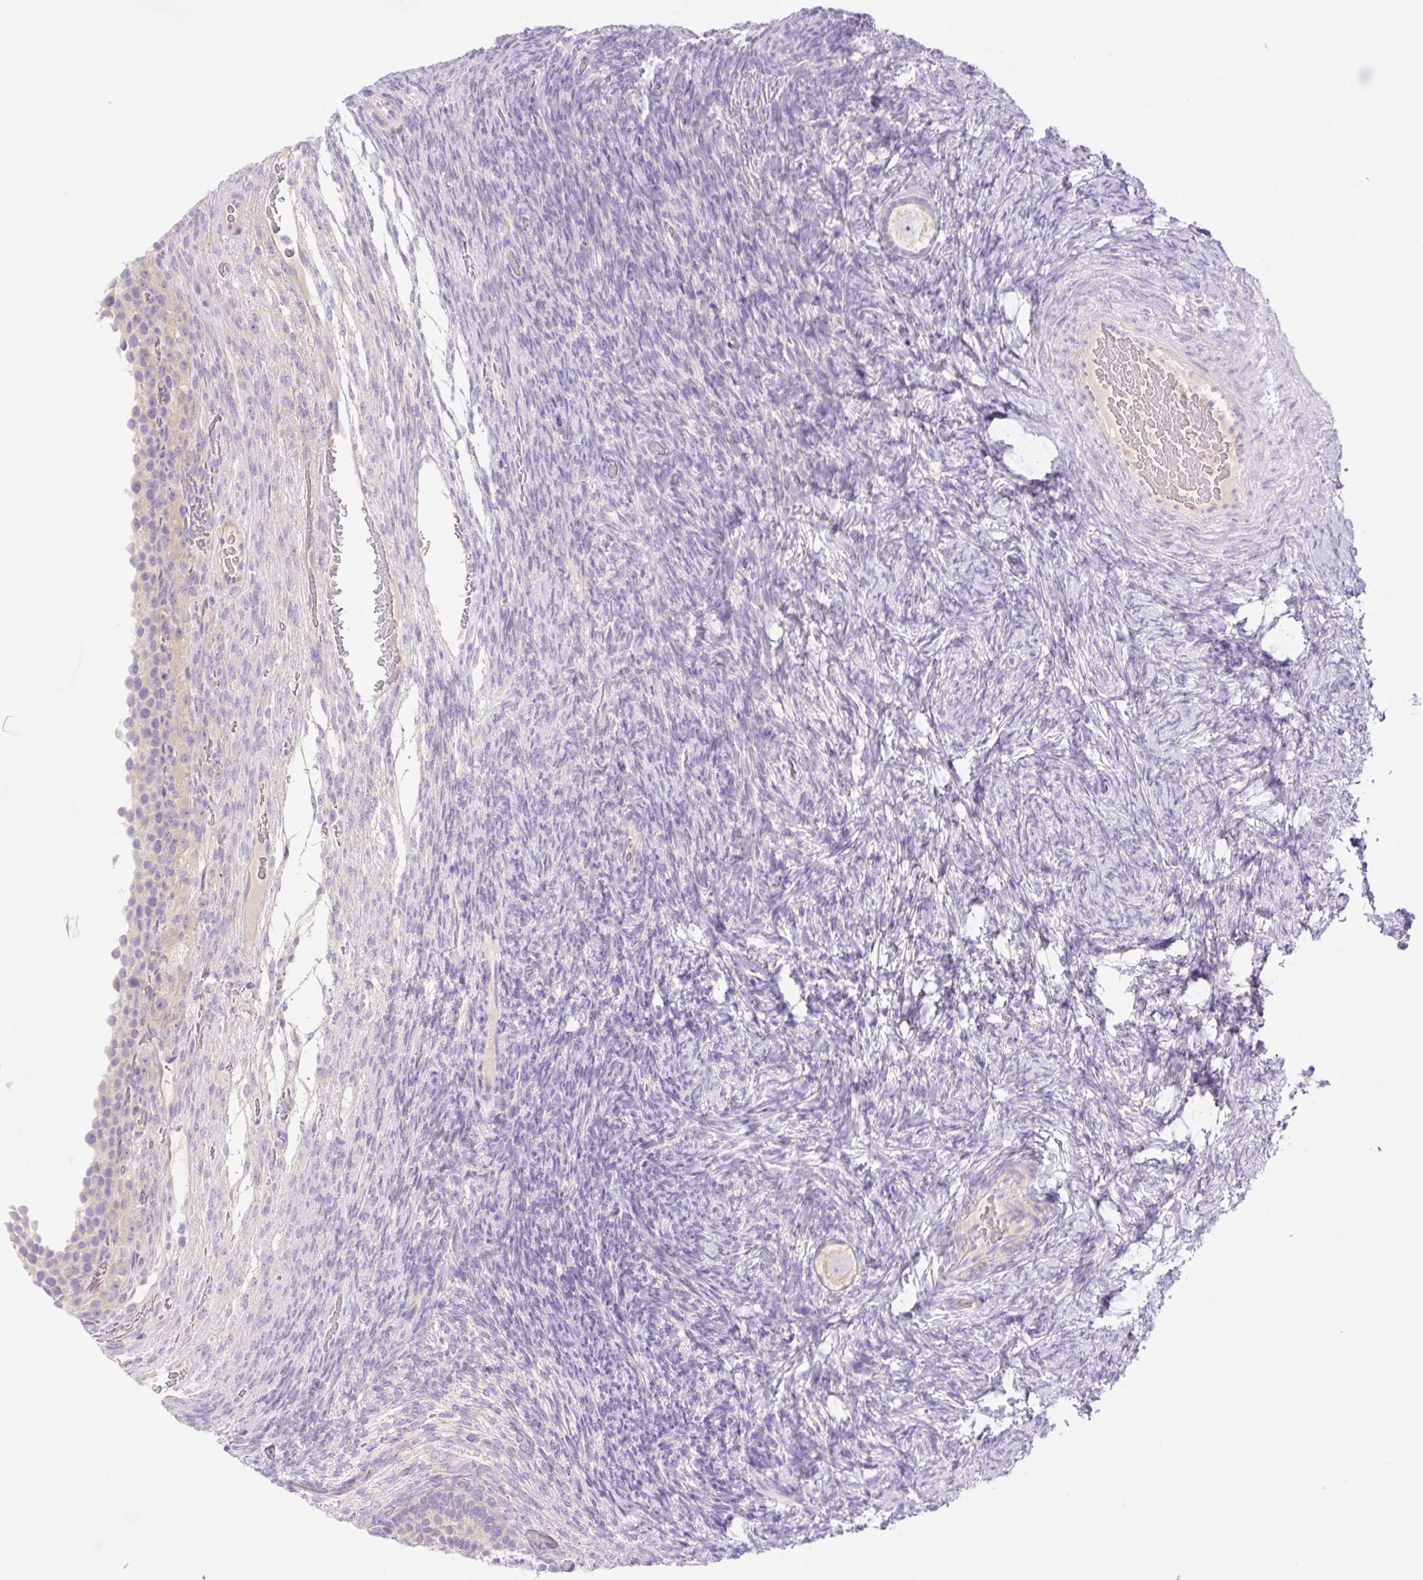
{"staining": {"intensity": "weak", "quantity": "<25%", "location": "cytoplasmic/membranous"}, "tissue": "ovary", "cell_type": "Follicle cells", "image_type": "normal", "snomed": [{"axis": "morphology", "description": "Normal tissue, NOS"}, {"axis": "topography", "description": "Ovary"}], "caption": "This is an immunohistochemistry (IHC) image of normal ovary. There is no expression in follicle cells.", "gene": "DENND5A", "patient": {"sex": "female", "age": 34}}